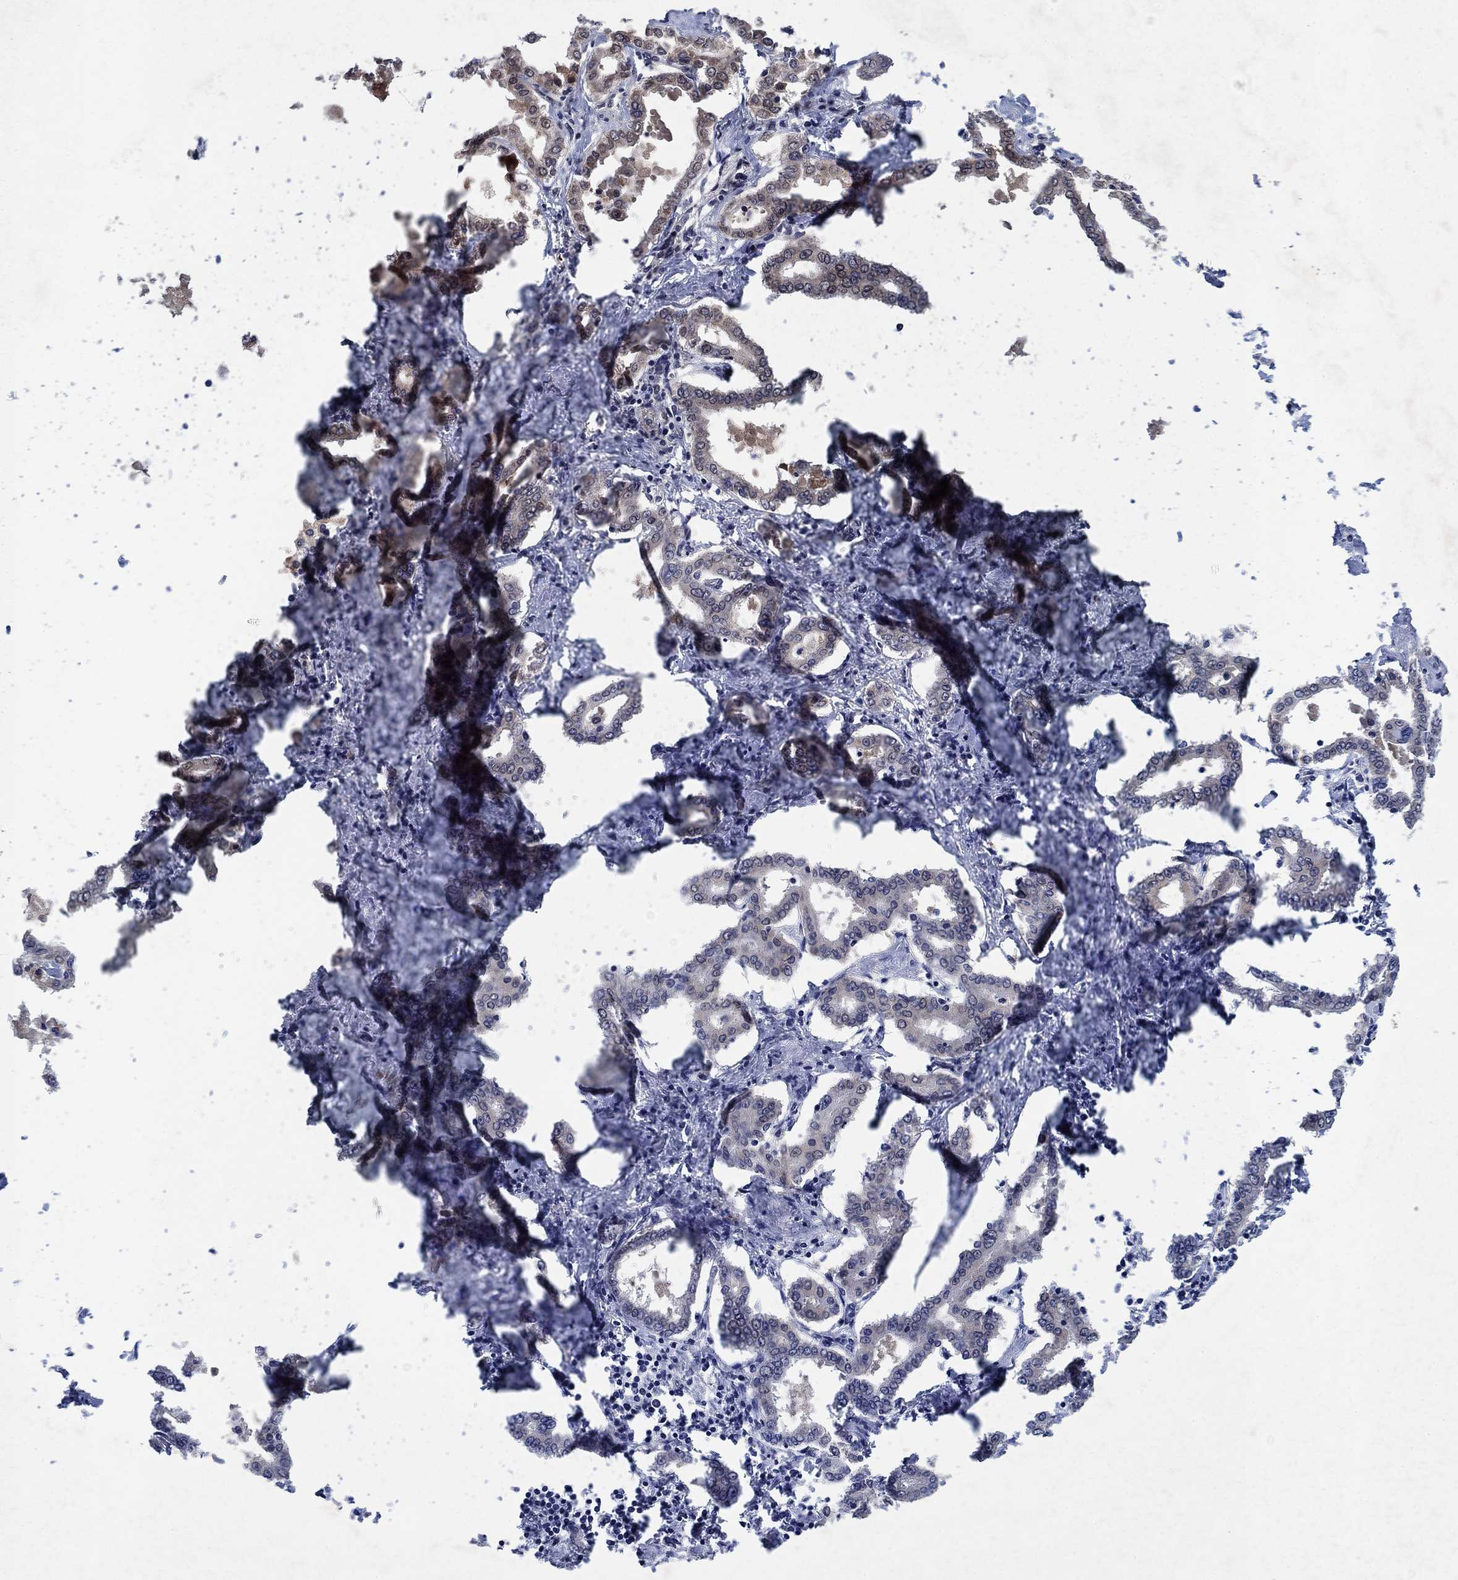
{"staining": {"intensity": "negative", "quantity": "none", "location": "none"}, "tissue": "liver cancer", "cell_type": "Tumor cells", "image_type": "cancer", "snomed": [{"axis": "morphology", "description": "Cholangiocarcinoma"}, {"axis": "topography", "description": "Liver"}], "caption": "Liver cholangiocarcinoma was stained to show a protein in brown. There is no significant positivity in tumor cells. (DAB immunohistochemistry, high magnification).", "gene": "PRICKLE4", "patient": {"sex": "female", "age": 47}}